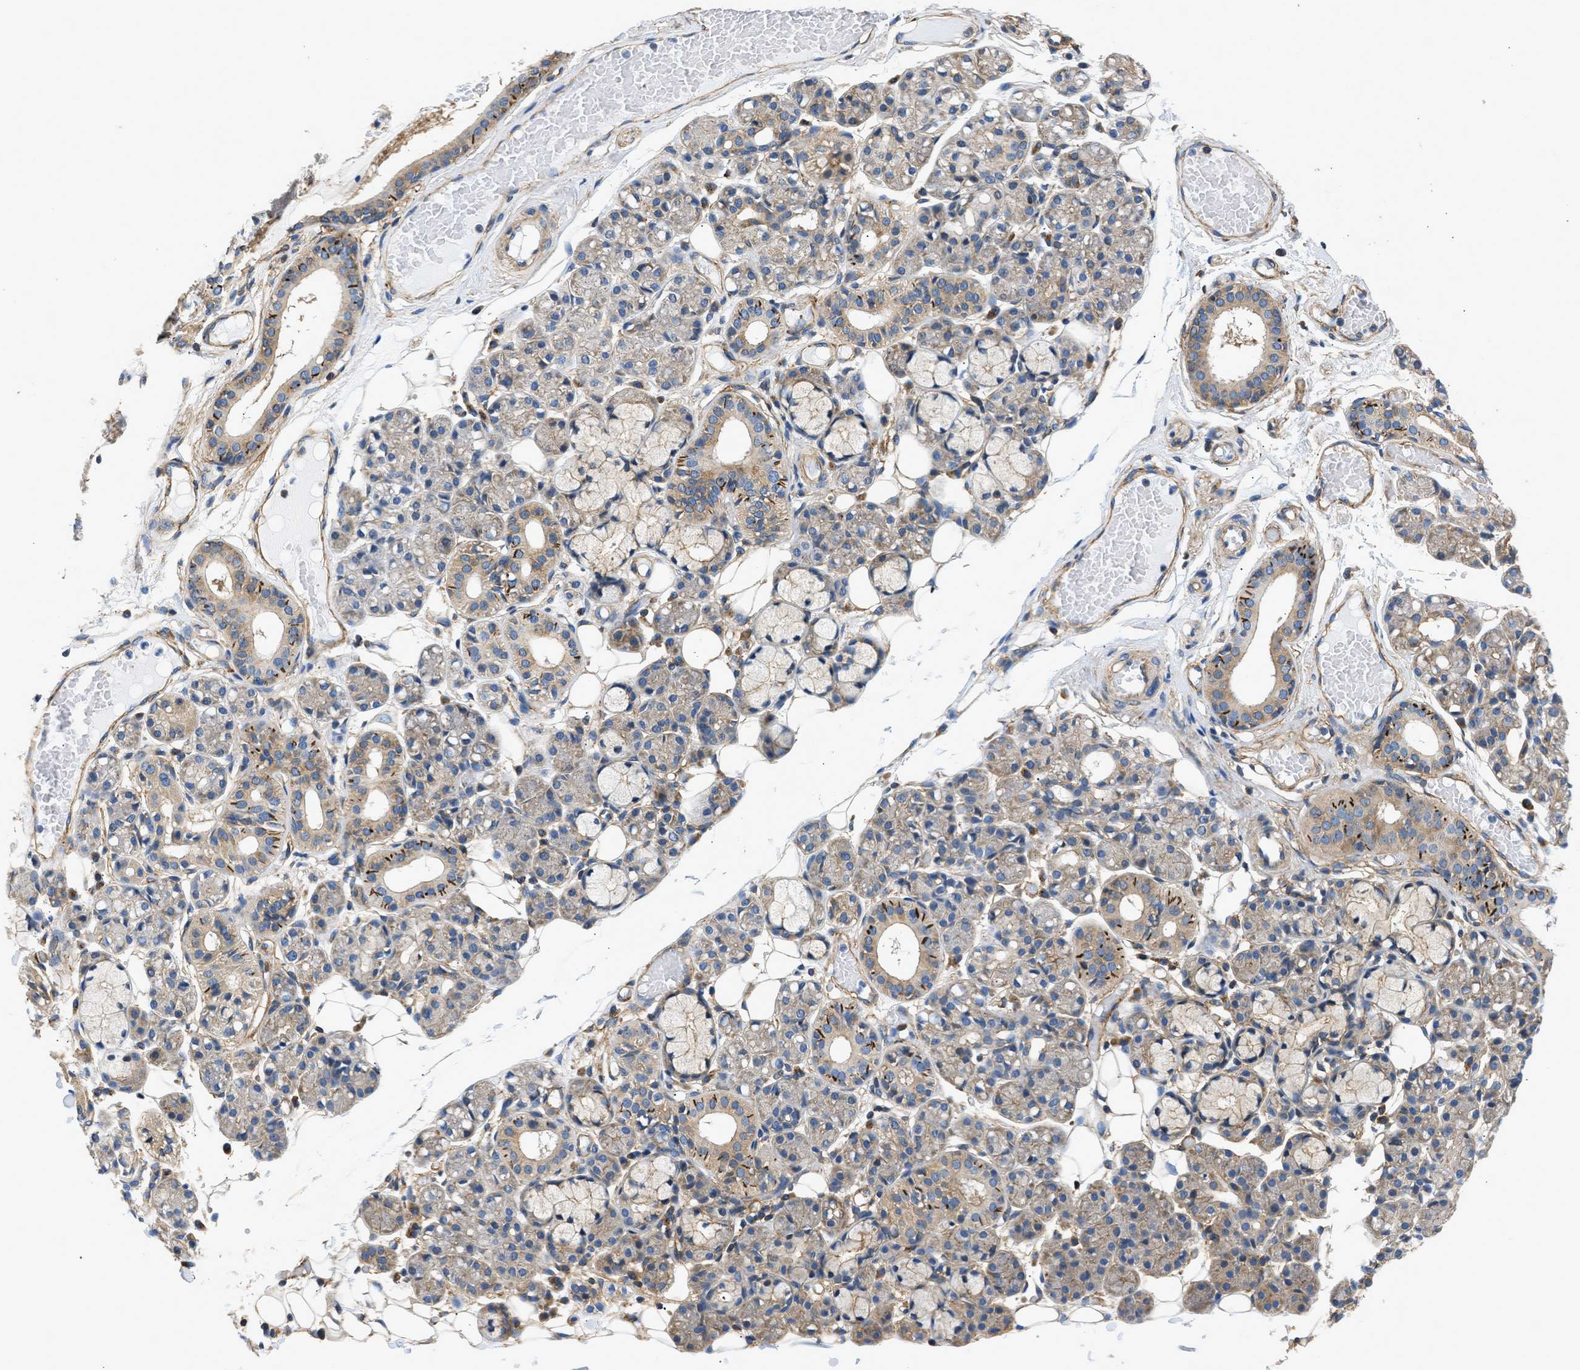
{"staining": {"intensity": "moderate", "quantity": "25%-75%", "location": "cytoplasmic/membranous"}, "tissue": "salivary gland", "cell_type": "Glandular cells", "image_type": "normal", "snomed": [{"axis": "morphology", "description": "Normal tissue, NOS"}, {"axis": "topography", "description": "Salivary gland"}], "caption": "The photomicrograph reveals staining of normal salivary gland, revealing moderate cytoplasmic/membranous protein staining (brown color) within glandular cells.", "gene": "SEPTIN2", "patient": {"sex": "male", "age": 63}}